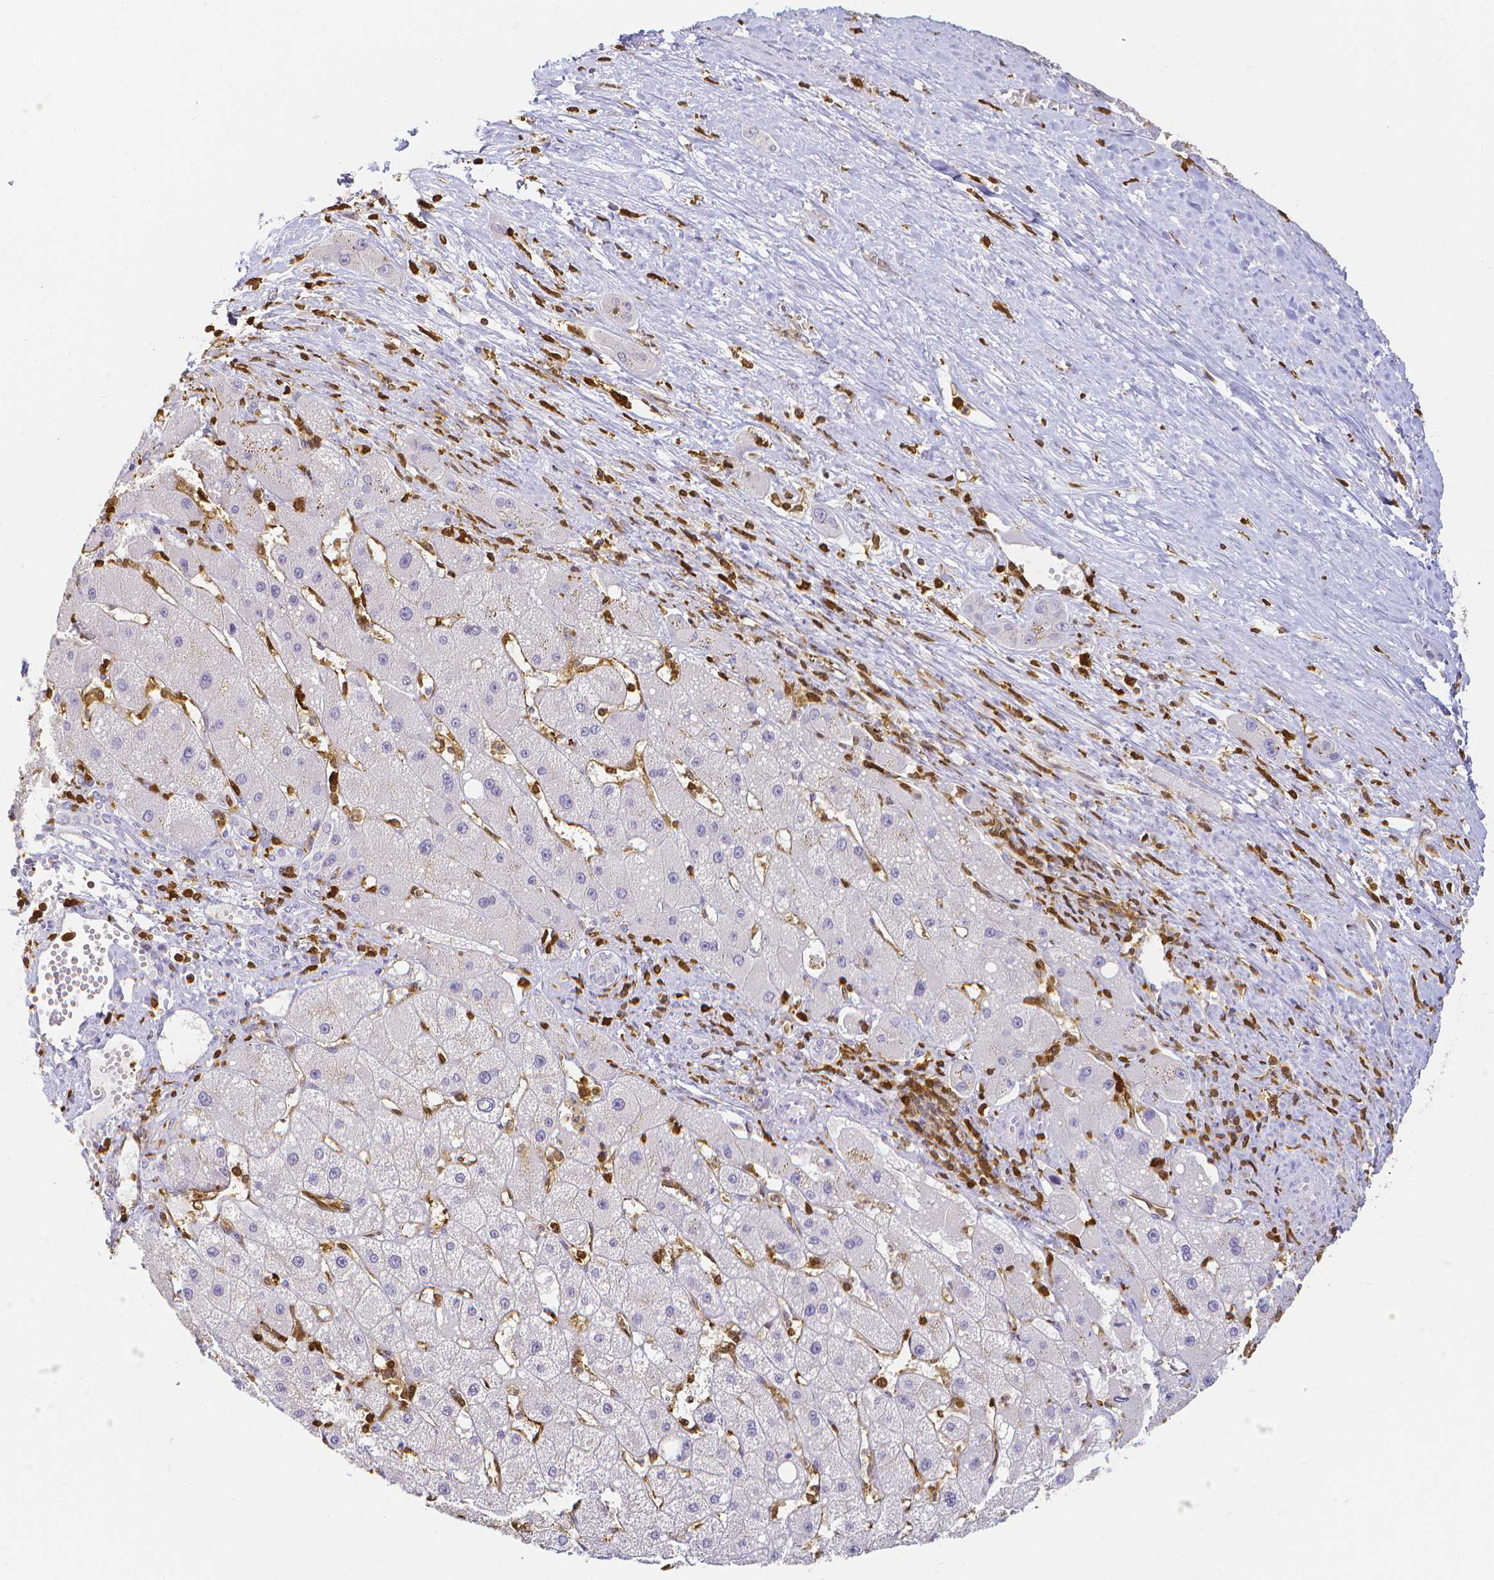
{"staining": {"intensity": "negative", "quantity": "none", "location": "none"}, "tissue": "liver cancer", "cell_type": "Tumor cells", "image_type": "cancer", "snomed": [{"axis": "morphology", "description": "Carcinoma, Hepatocellular, NOS"}, {"axis": "topography", "description": "Liver"}], "caption": "Immunohistochemical staining of hepatocellular carcinoma (liver) exhibits no significant staining in tumor cells.", "gene": "COTL1", "patient": {"sex": "female", "age": 82}}